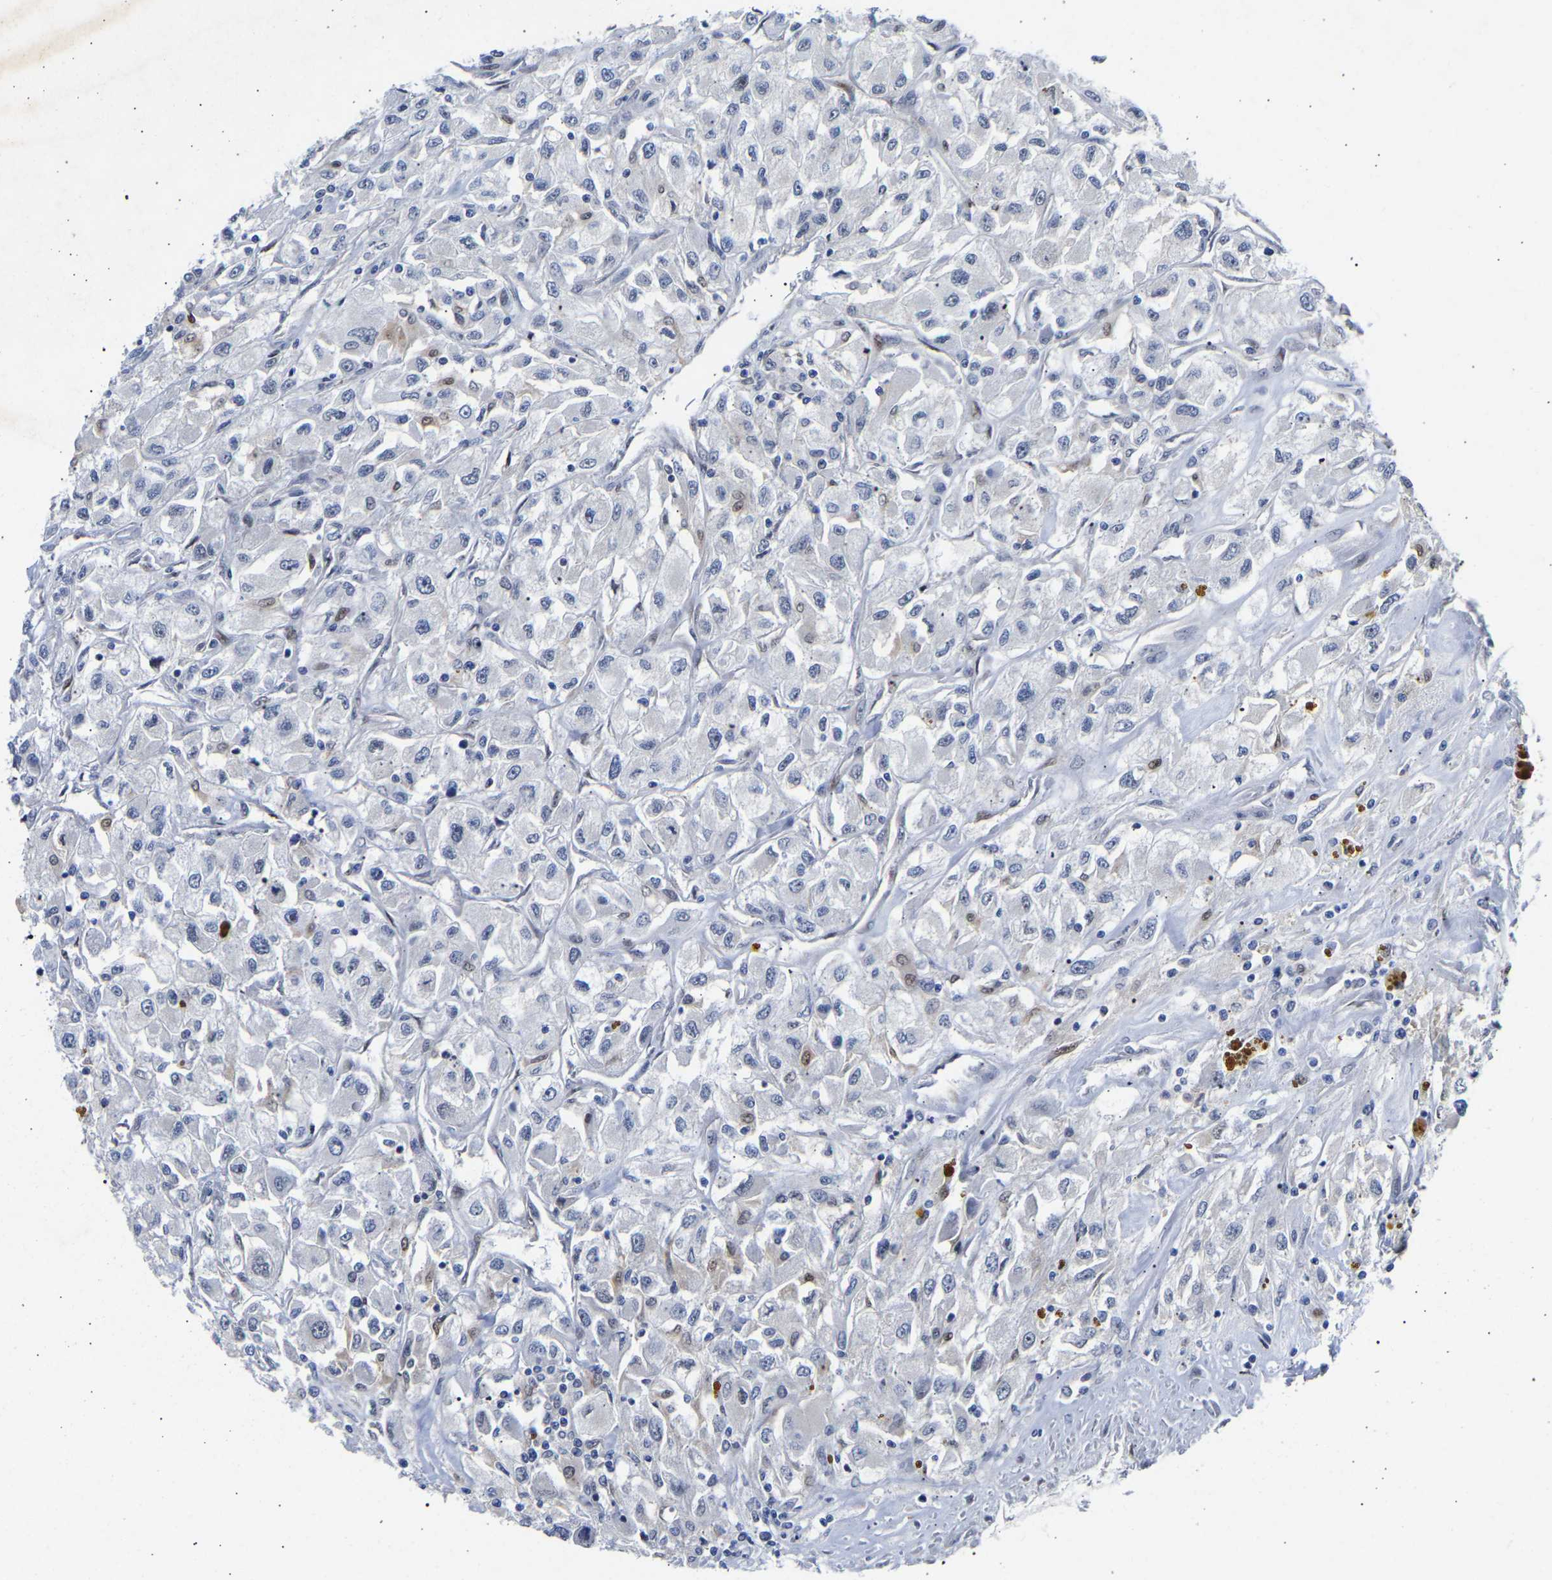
{"staining": {"intensity": "negative", "quantity": "none", "location": "none"}, "tissue": "renal cancer", "cell_type": "Tumor cells", "image_type": "cancer", "snomed": [{"axis": "morphology", "description": "Adenocarcinoma, NOS"}, {"axis": "topography", "description": "Kidney"}], "caption": "This is an IHC micrograph of renal cancer. There is no positivity in tumor cells.", "gene": "CCDC6", "patient": {"sex": "female", "age": 52}}